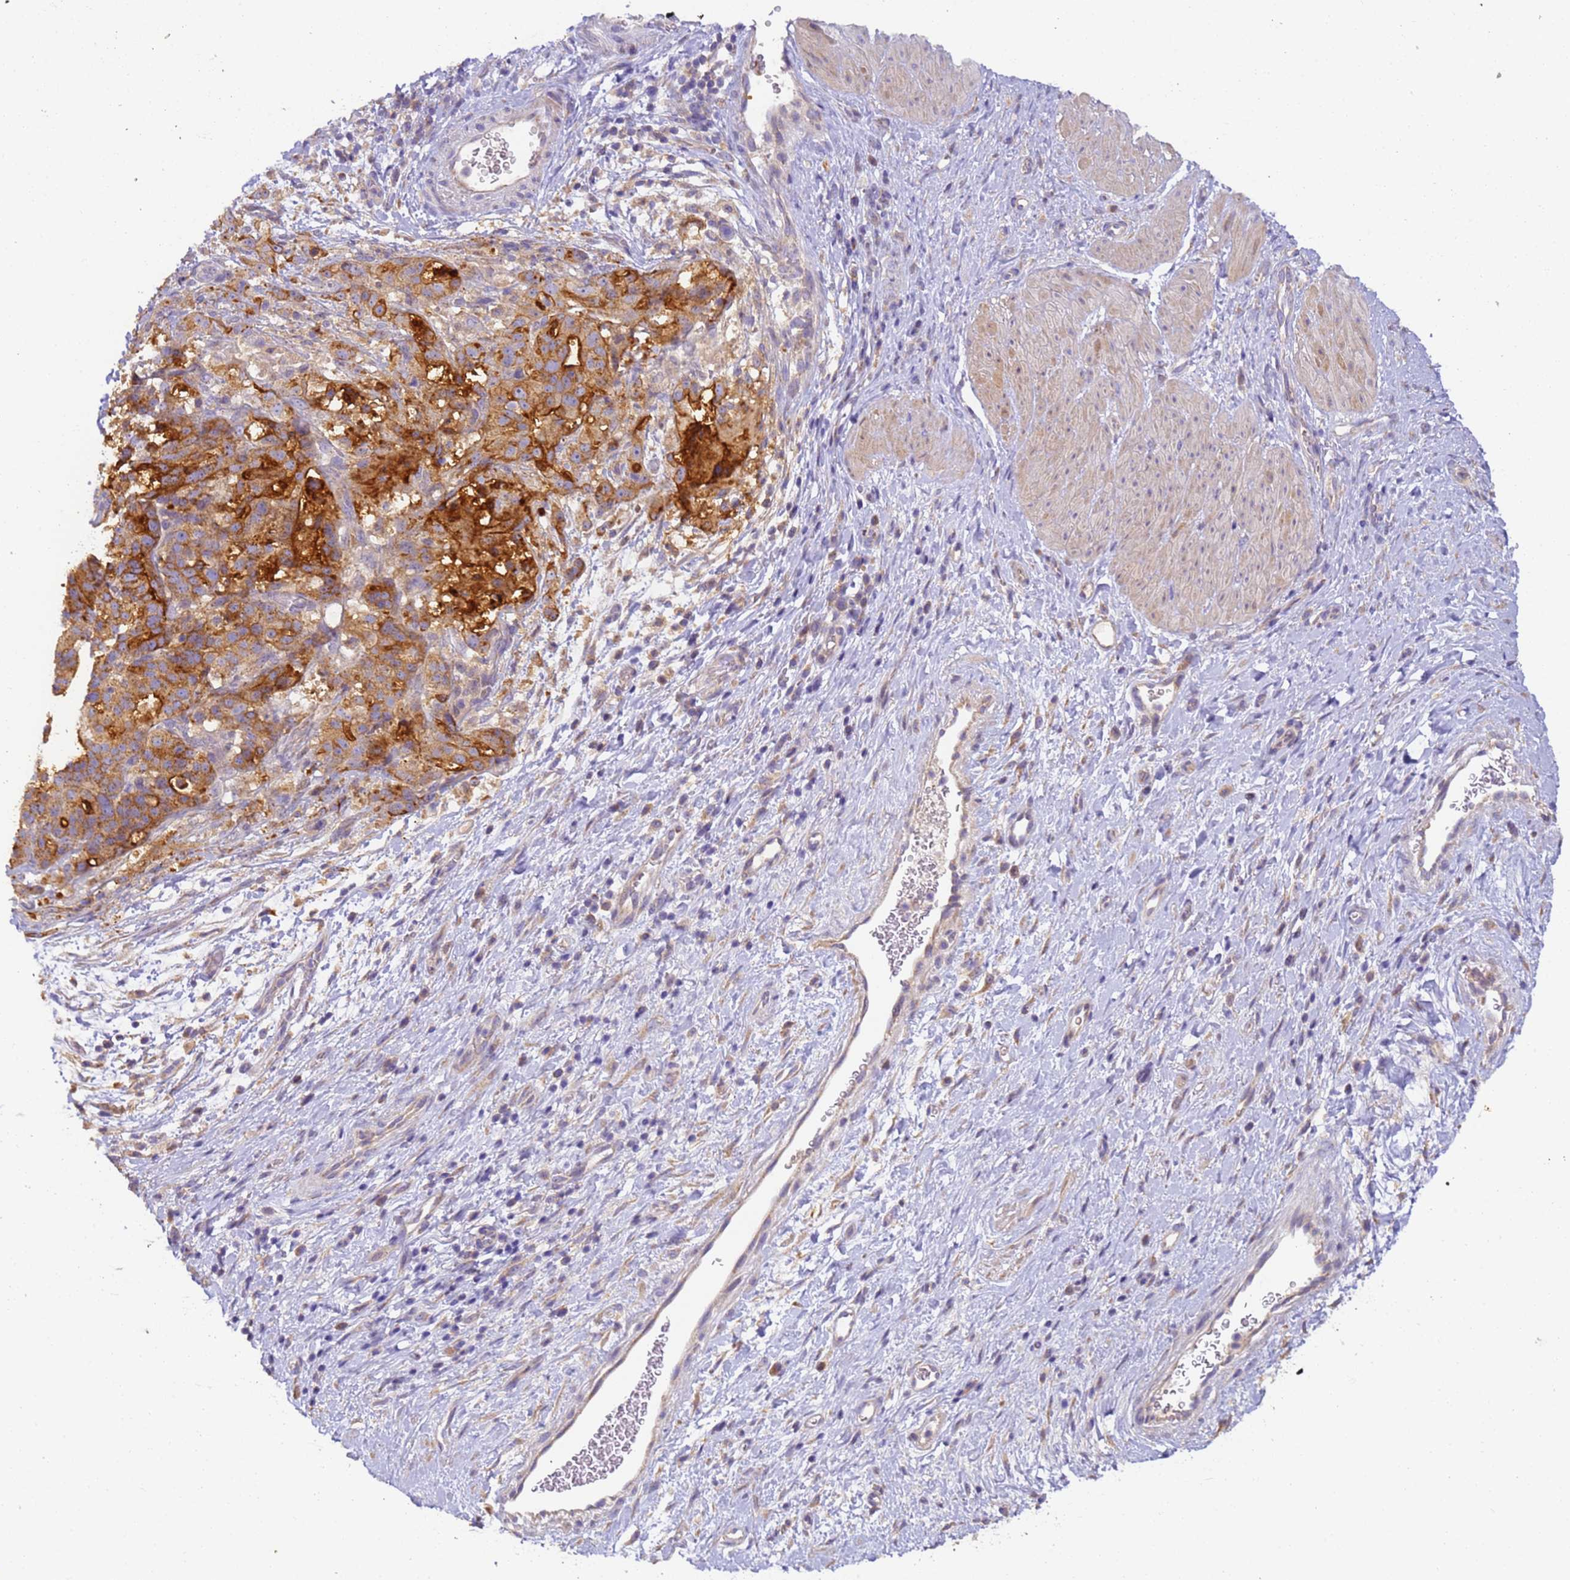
{"staining": {"intensity": "strong", "quantity": ">75%", "location": "cytoplasmic/membranous"}, "tissue": "stomach cancer", "cell_type": "Tumor cells", "image_type": "cancer", "snomed": [{"axis": "morphology", "description": "Adenocarcinoma, NOS"}, {"axis": "topography", "description": "Stomach"}], "caption": "The immunohistochemical stain labels strong cytoplasmic/membranous positivity in tumor cells of adenocarcinoma (stomach) tissue.", "gene": "TIGAR", "patient": {"sex": "male", "age": 48}}